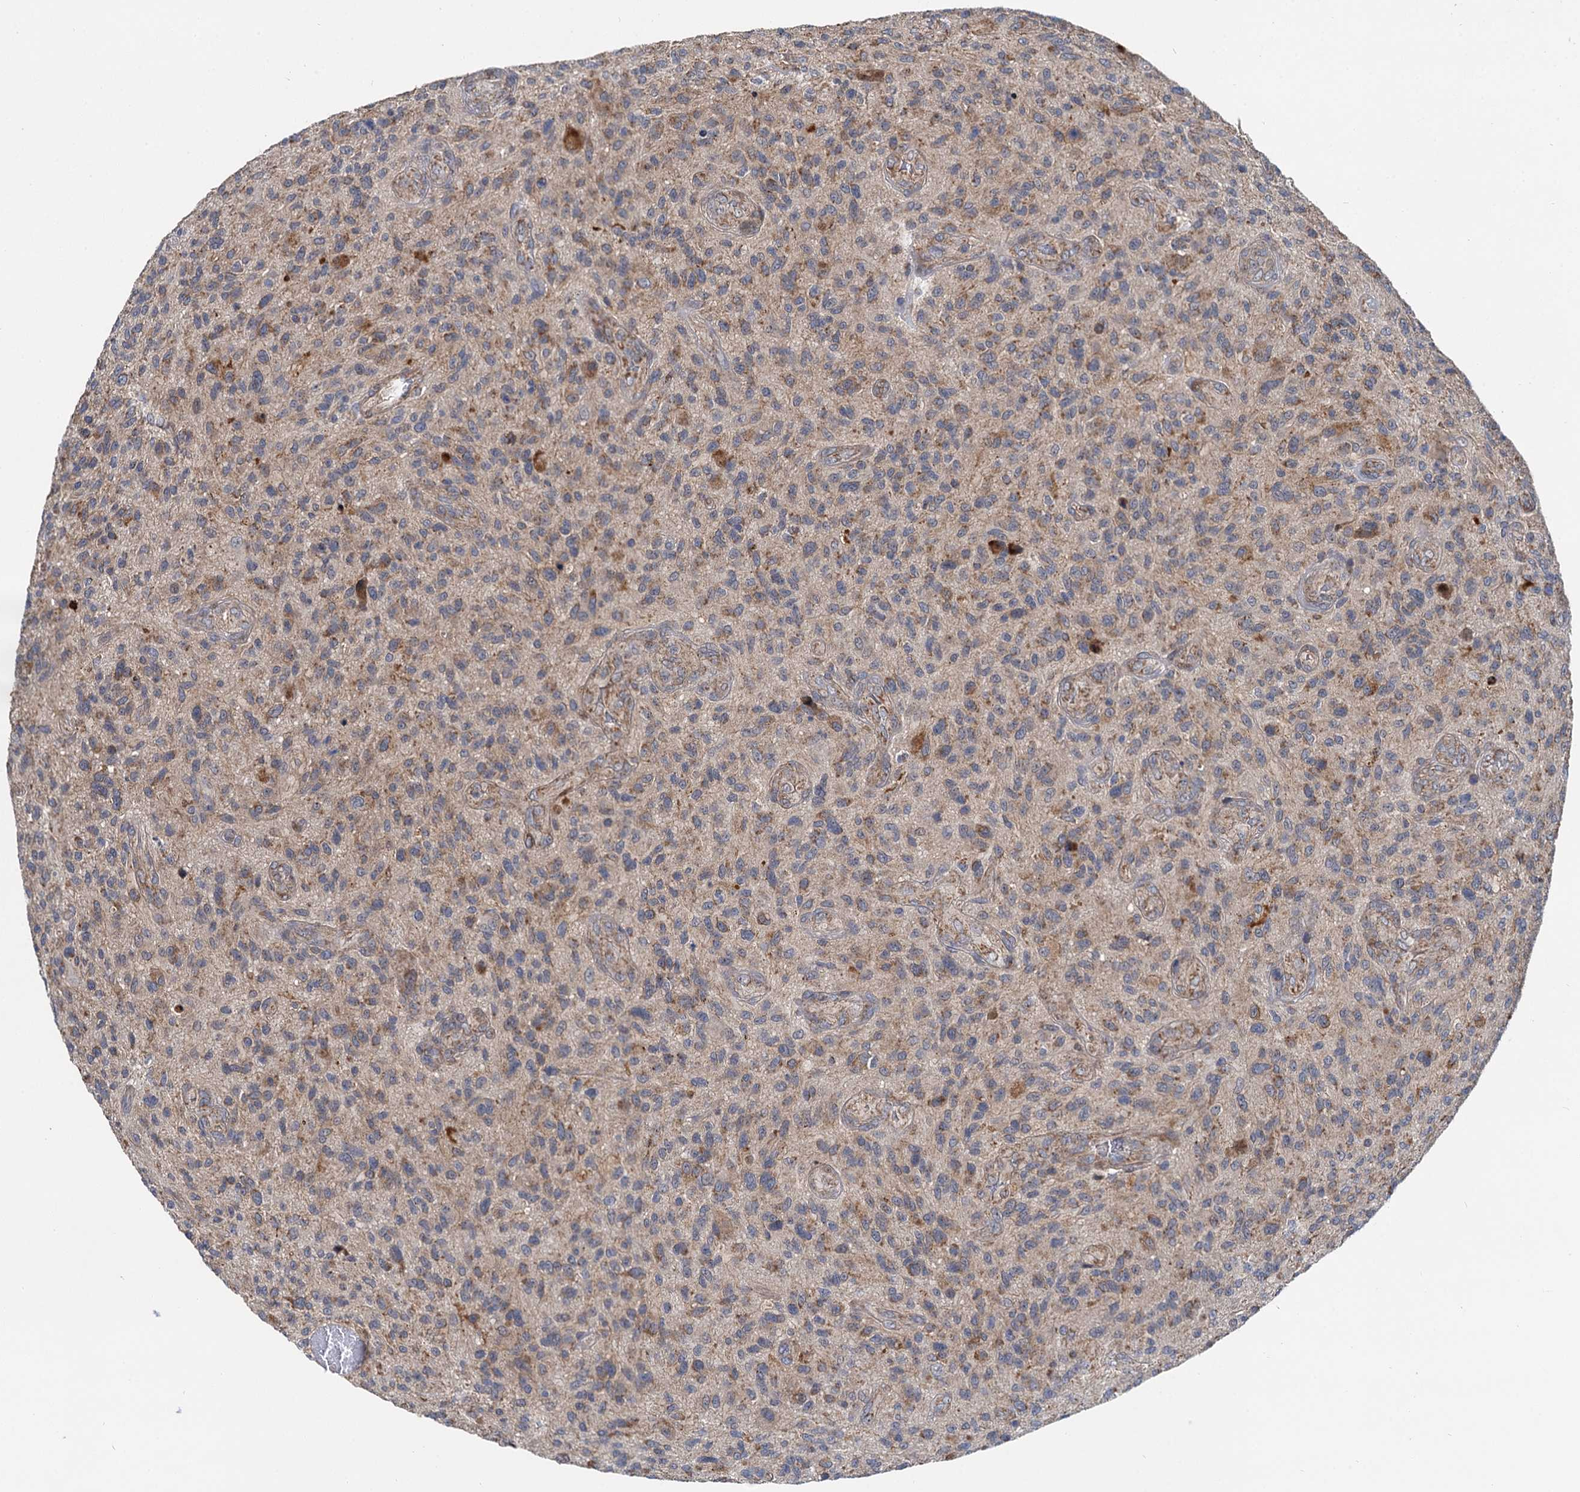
{"staining": {"intensity": "negative", "quantity": "none", "location": "none"}, "tissue": "glioma", "cell_type": "Tumor cells", "image_type": "cancer", "snomed": [{"axis": "morphology", "description": "Glioma, malignant, High grade"}, {"axis": "topography", "description": "Brain"}], "caption": "A high-resolution photomicrograph shows IHC staining of glioma, which demonstrates no significant expression in tumor cells.", "gene": "SPRYD3", "patient": {"sex": "male", "age": 47}}